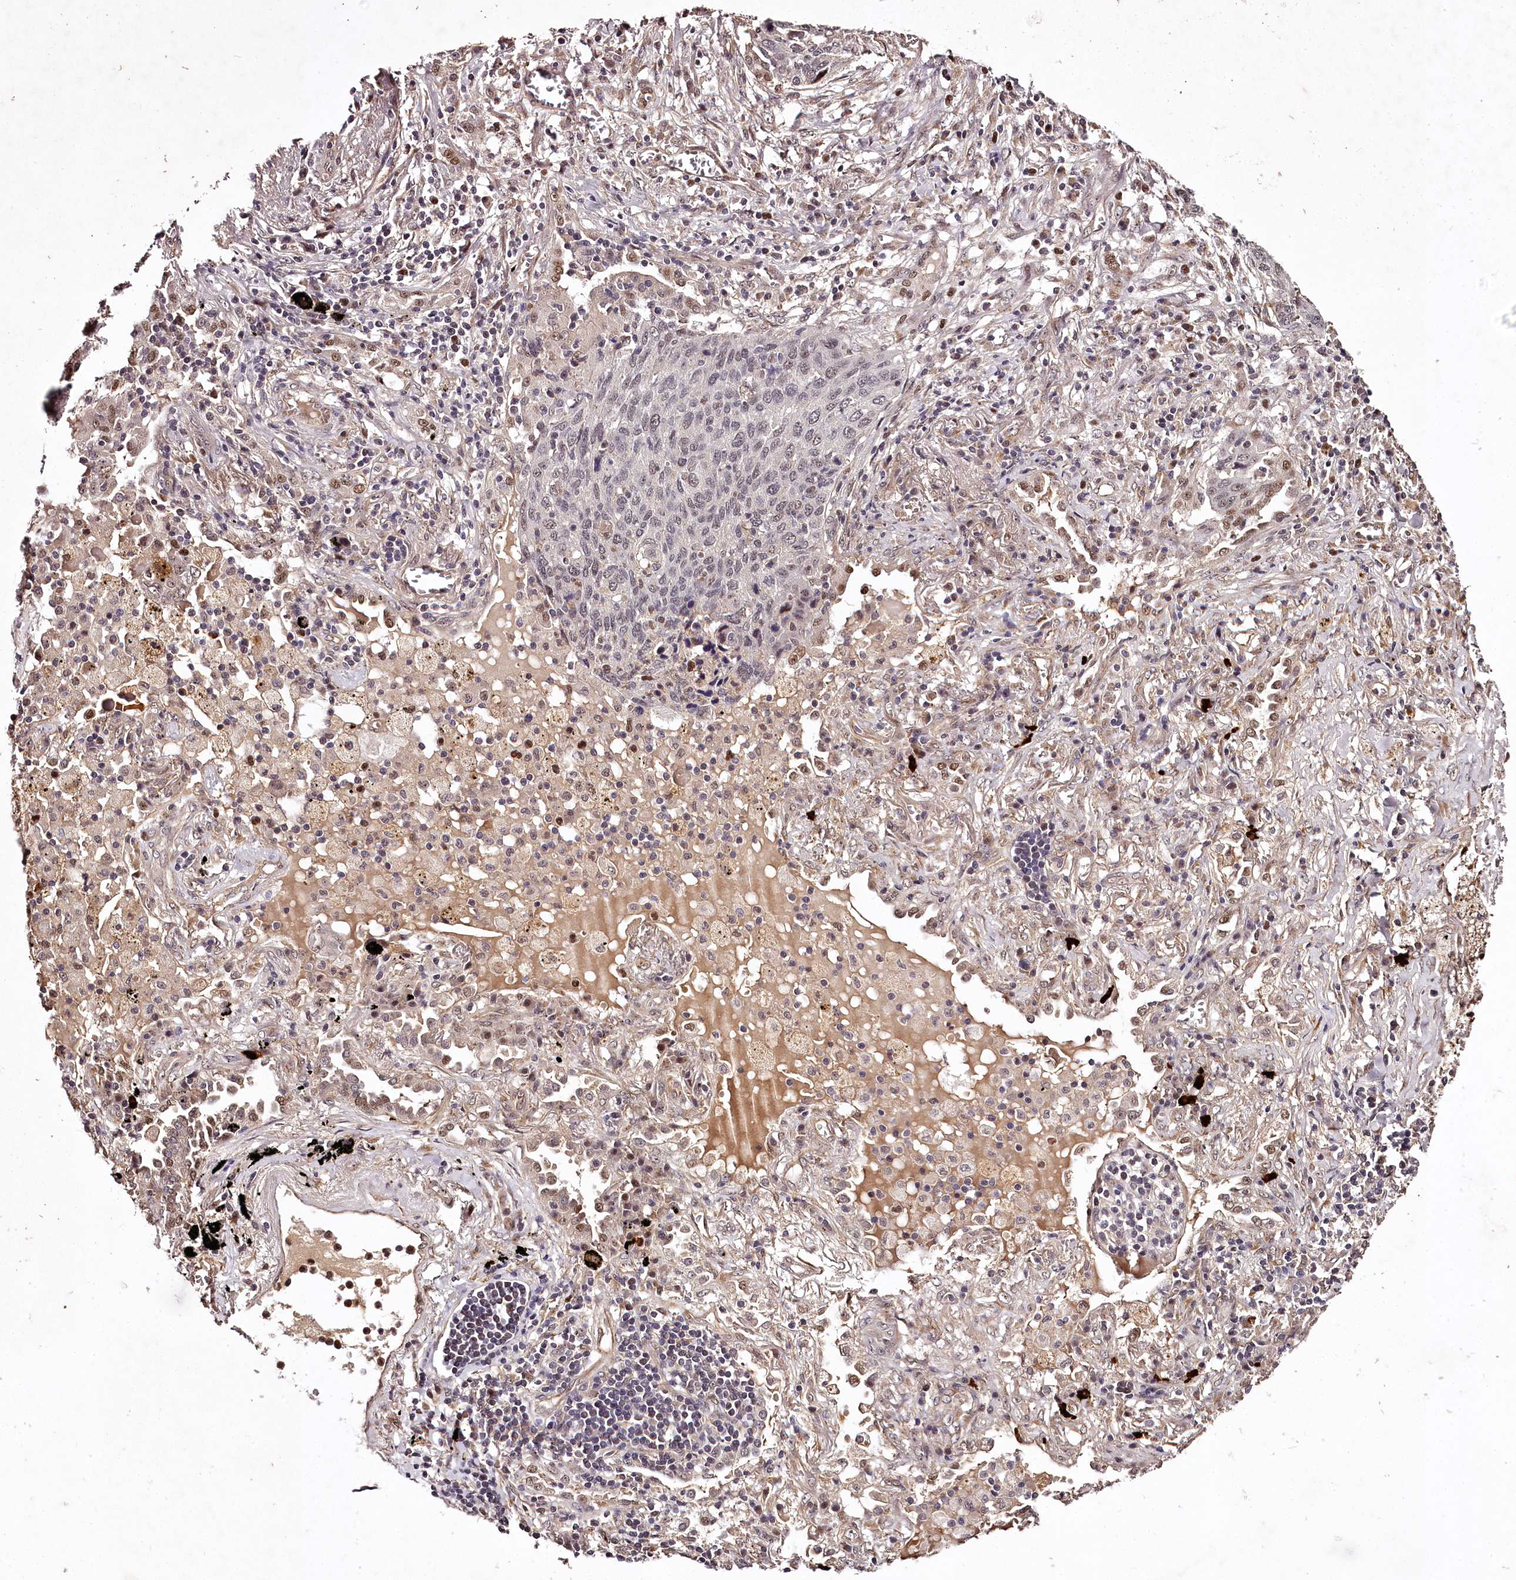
{"staining": {"intensity": "negative", "quantity": "none", "location": "none"}, "tissue": "lung cancer", "cell_type": "Tumor cells", "image_type": "cancer", "snomed": [{"axis": "morphology", "description": "Squamous cell carcinoma, NOS"}, {"axis": "topography", "description": "Lung"}], "caption": "Photomicrograph shows no protein staining in tumor cells of lung squamous cell carcinoma tissue.", "gene": "MAML3", "patient": {"sex": "female", "age": 63}}